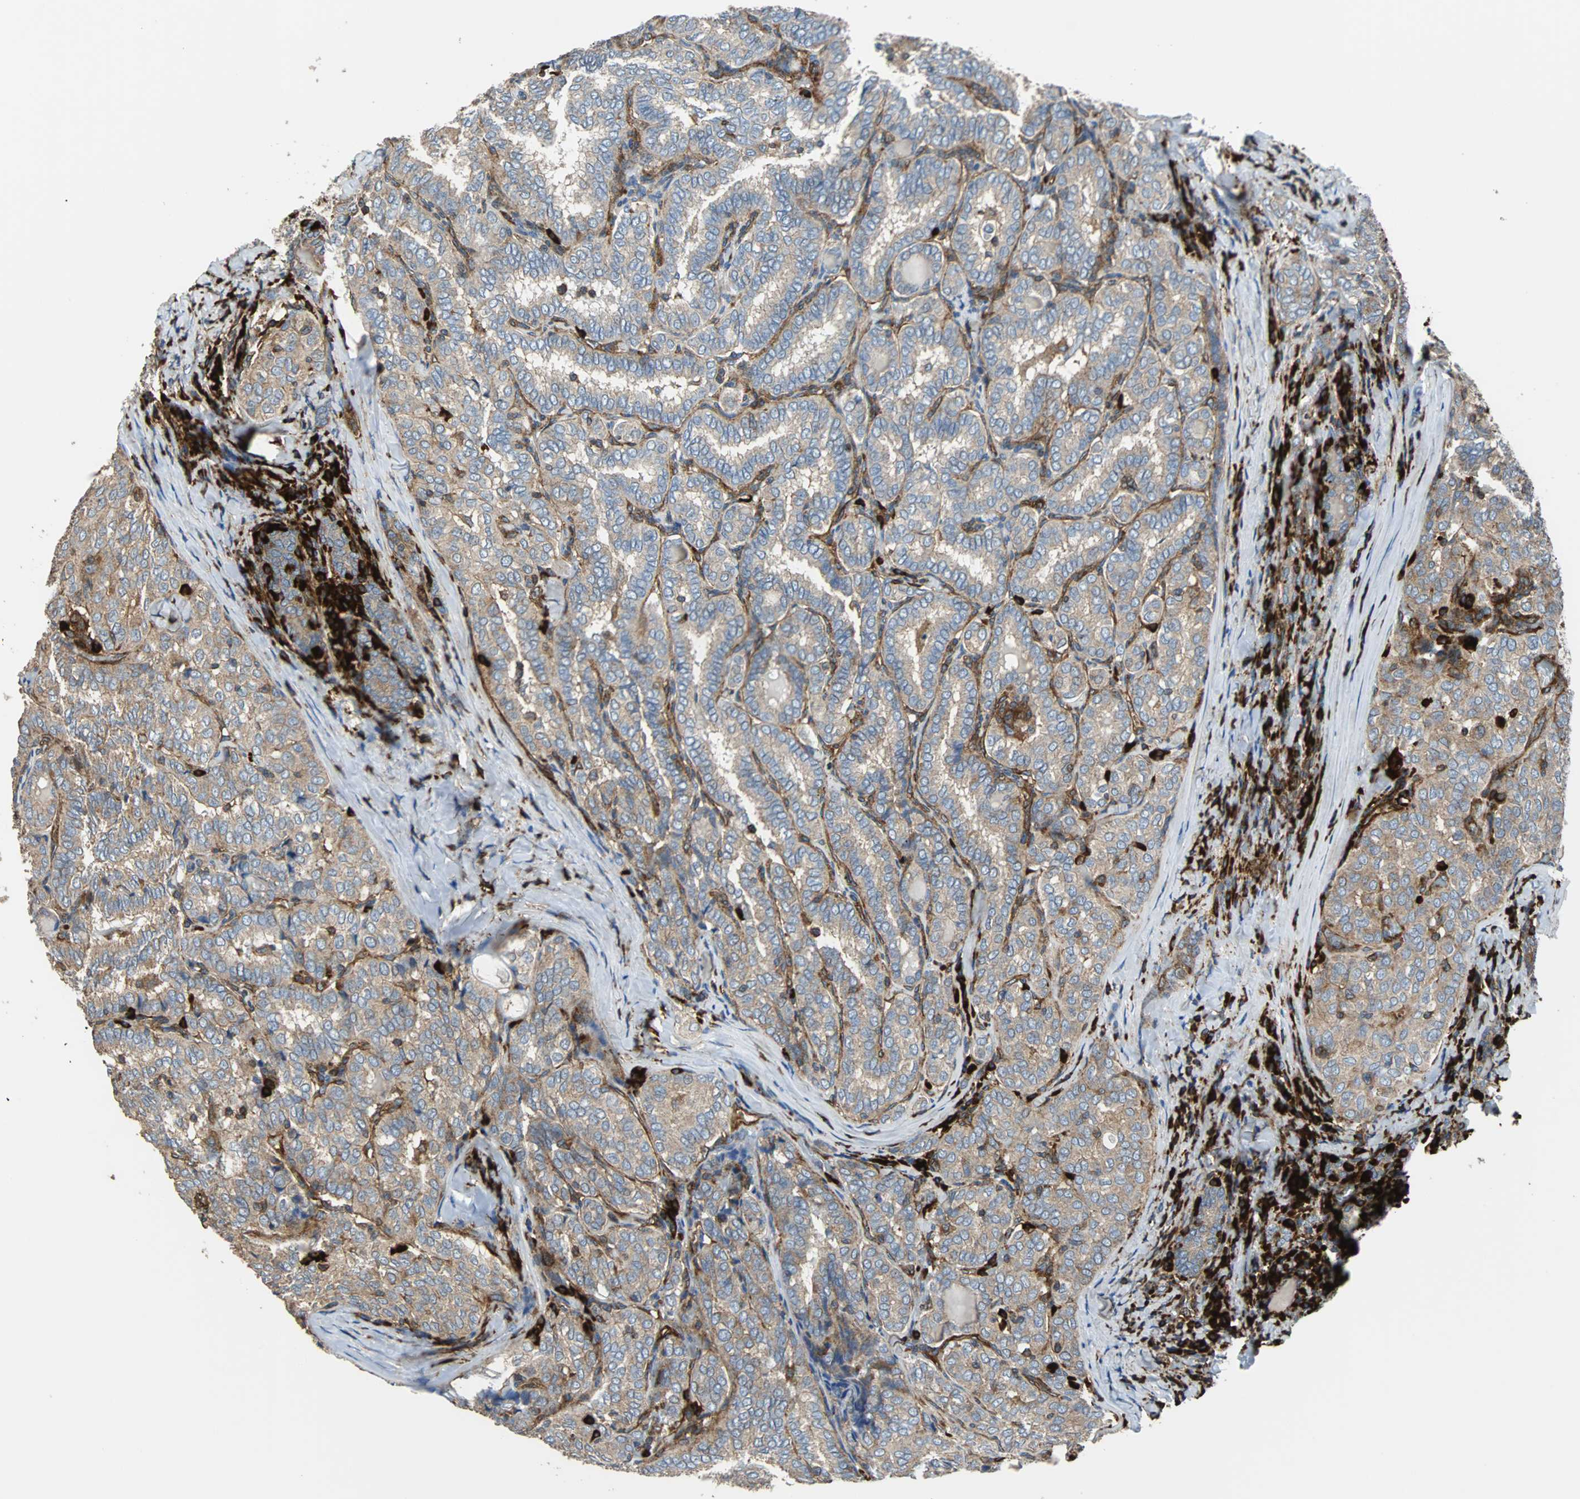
{"staining": {"intensity": "weak", "quantity": ">75%", "location": "cytoplasmic/membranous"}, "tissue": "thyroid cancer", "cell_type": "Tumor cells", "image_type": "cancer", "snomed": [{"axis": "morphology", "description": "Normal tissue, NOS"}, {"axis": "morphology", "description": "Papillary adenocarcinoma, NOS"}, {"axis": "topography", "description": "Thyroid gland"}], "caption": "The photomicrograph shows immunohistochemical staining of thyroid cancer. There is weak cytoplasmic/membranous positivity is present in approximately >75% of tumor cells. The staining is performed using DAB brown chromogen to label protein expression. The nuclei are counter-stained blue using hematoxylin.", "gene": "PLCG2", "patient": {"sex": "female", "age": 30}}